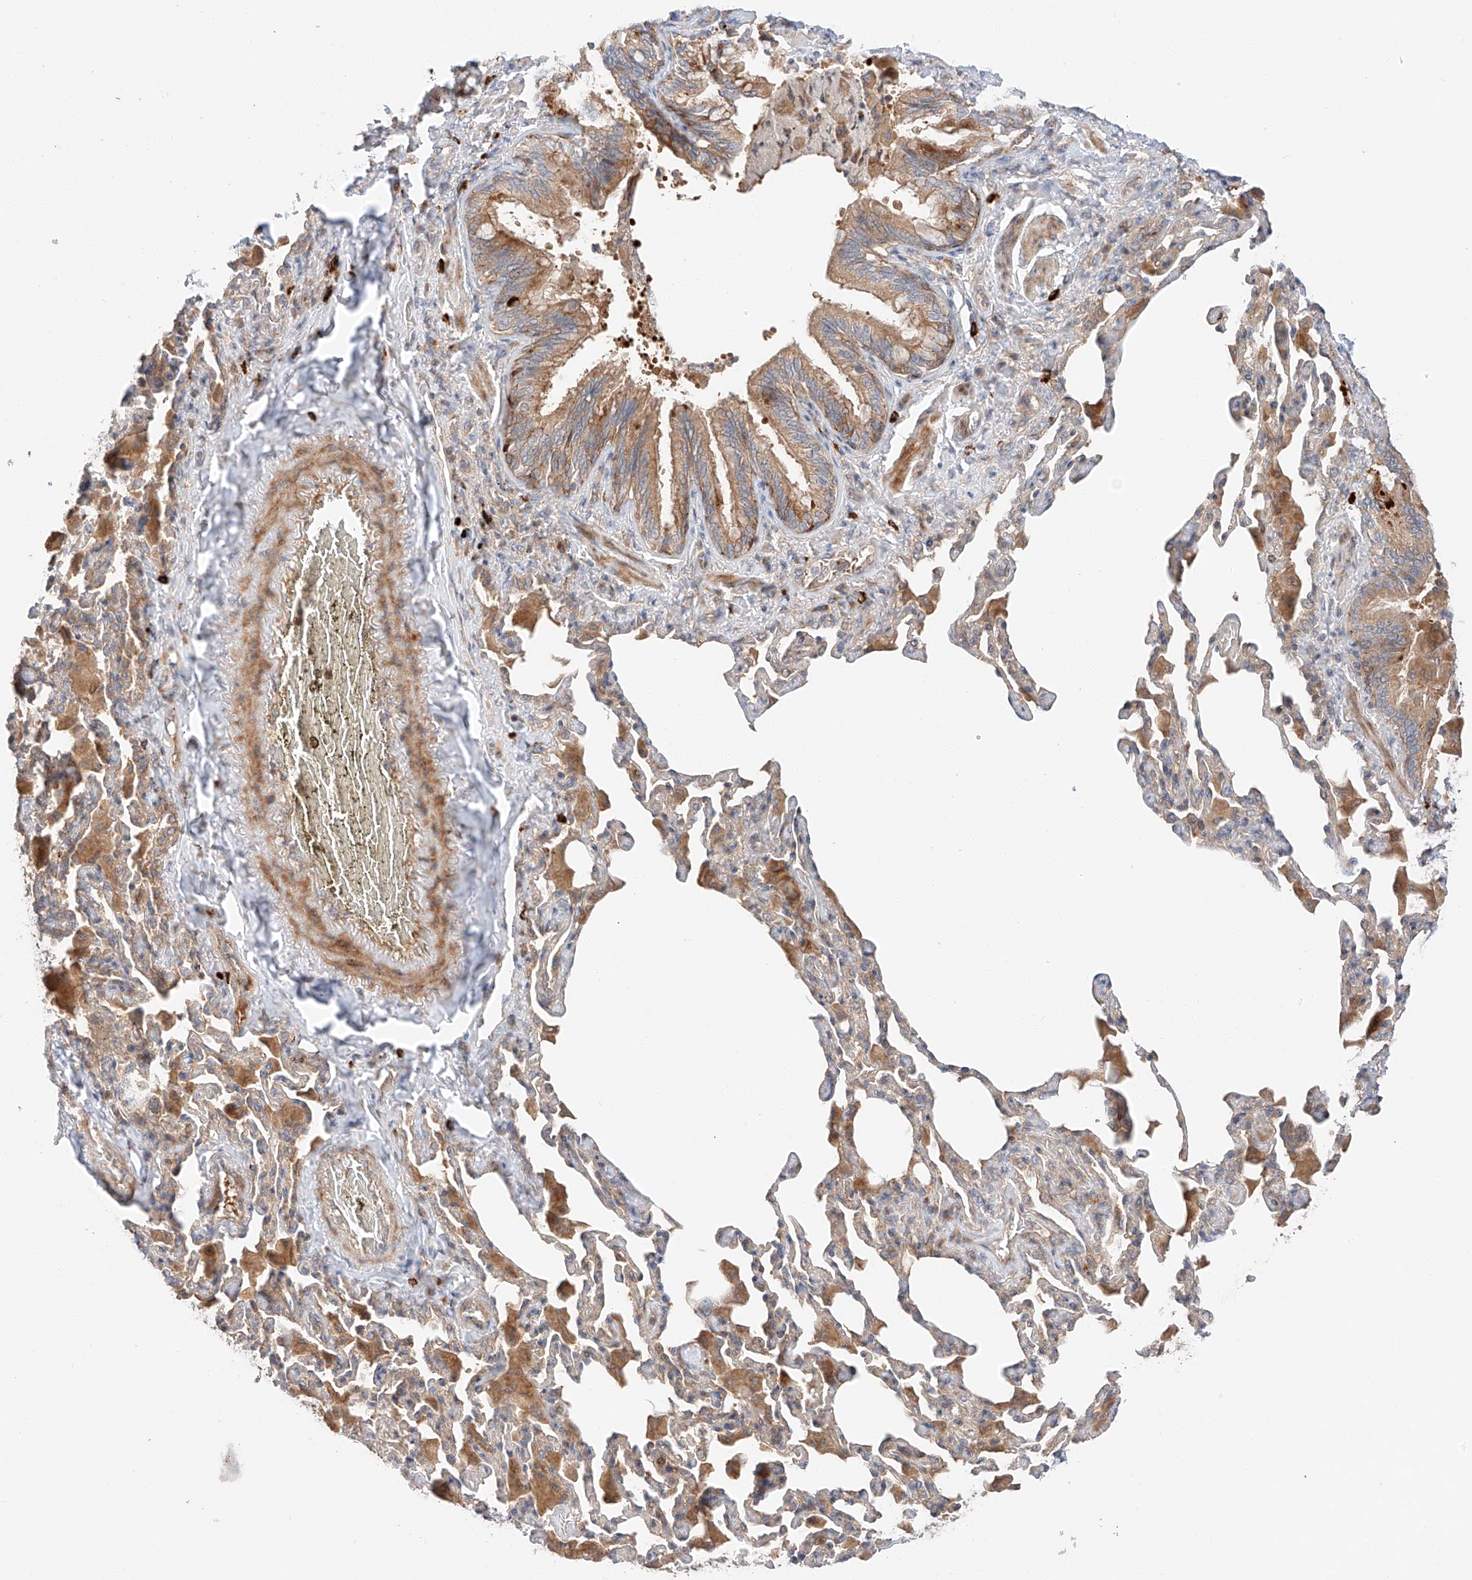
{"staining": {"intensity": "moderate", "quantity": ">75%", "location": "cytoplasmic/membranous"}, "tissue": "bronchus", "cell_type": "Respiratory epithelial cells", "image_type": "normal", "snomed": [{"axis": "morphology", "description": "Normal tissue, NOS"}, {"axis": "morphology", "description": "Inflammation, NOS"}, {"axis": "topography", "description": "Lung"}], "caption": "Immunohistochemistry (IHC) histopathology image of benign human bronchus stained for a protein (brown), which reveals medium levels of moderate cytoplasmic/membranous positivity in approximately >75% of respiratory epithelial cells.", "gene": "XPNPEP1", "patient": {"sex": "female", "age": 46}}